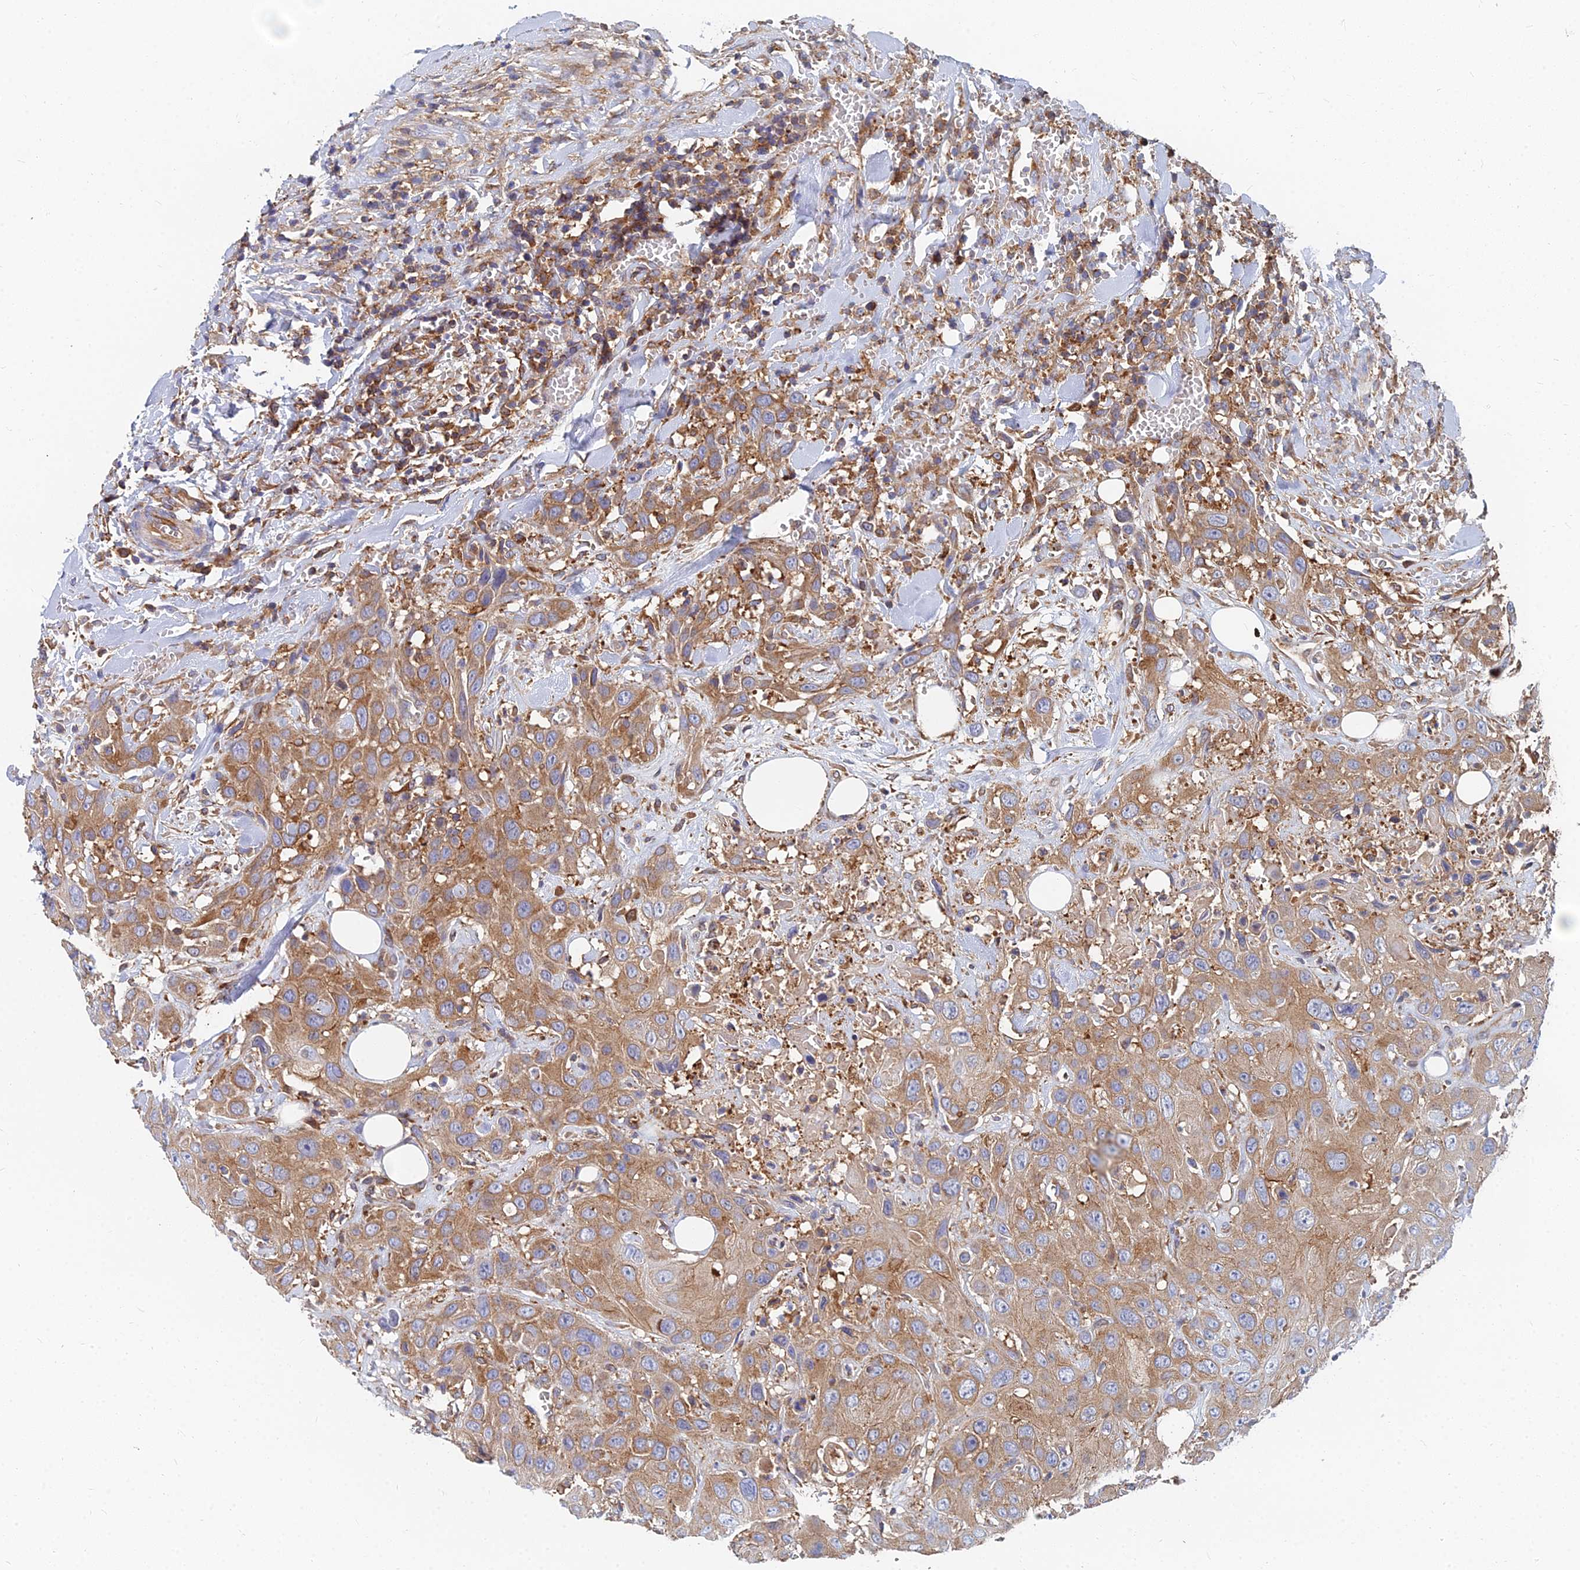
{"staining": {"intensity": "moderate", "quantity": ">75%", "location": "cytoplasmic/membranous"}, "tissue": "head and neck cancer", "cell_type": "Tumor cells", "image_type": "cancer", "snomed": [{"axis": "morphology", "description": "Squamous cell carcinoma, NOS"}, {"axis": "topography", "description": "Head-Neck"}], "caption": "An immunohistochemistry image of tumor tissue is shown. Protein staining in brown highlights moderate cytoplasmic/membranous positivity in head and neck cancer within tumor cells. (IHC, brightfield microscopy, high magnification).", "gene": "GPR42", "patient": {"sex": "male", "age": 81}}